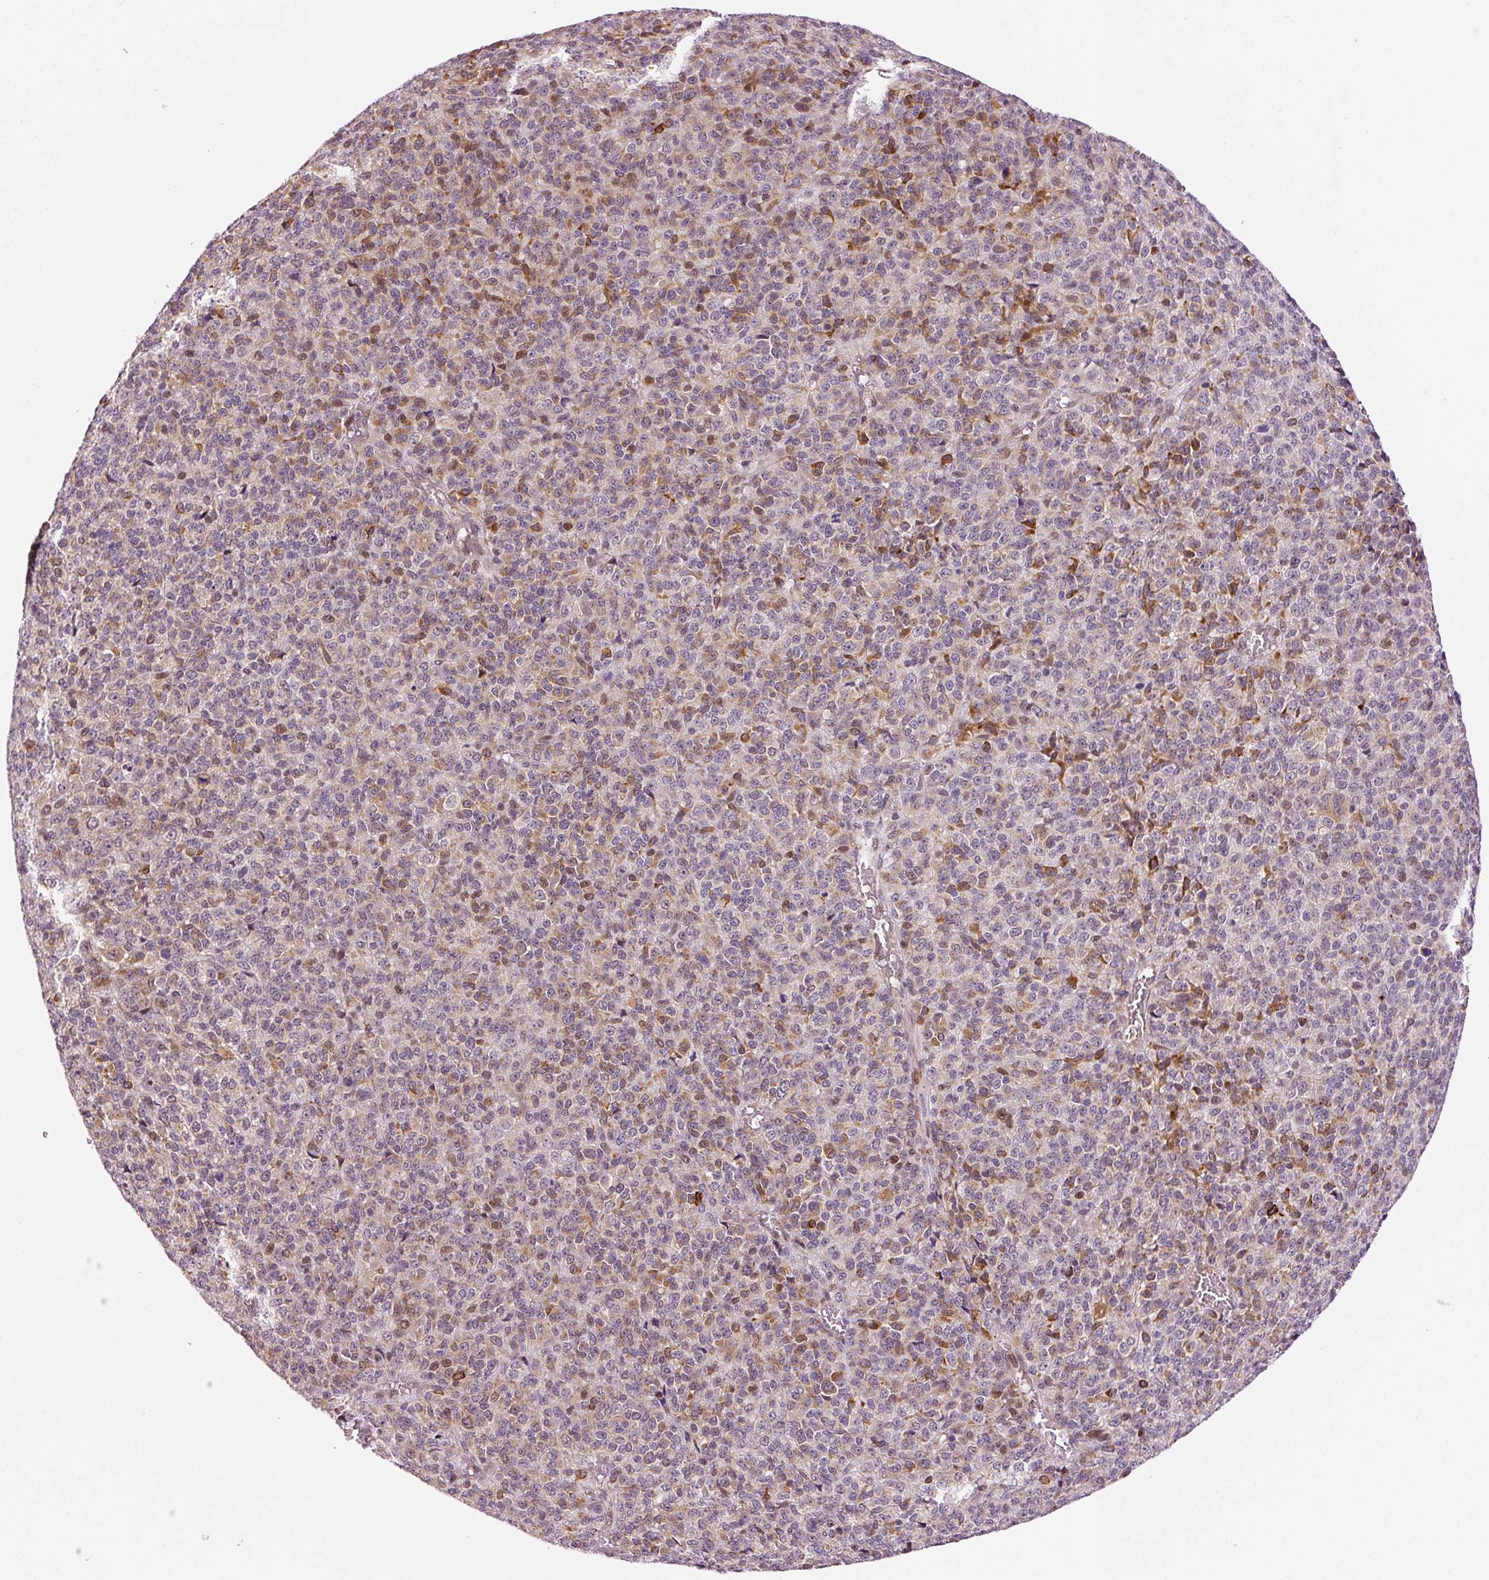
{"staining": {"intensity": "moderate", "quantity": "<25%", "location": "cytoplasmic/membranous,nuclear"}, "tissue": "melanoma", "cell_type": "Tumor cells", "image_type": "cancer", "snomed": [{"axis": "morphology", "description": "Malignant melanoma, Metastatic site"}, {"axis": "topography", "description": "Brain"}], "caption": "Immunohistochemical staining of human melanoma displays low levels of moderate cytoplasmic/membranous and nuclear expression in about <25% of tumor cells. The staining is performed using DAB (3,3'-diaminobenzidine) brown chromogen to label protein expression. The nuclei are counter-stained blue using hematoxylin.", "gene": "ANKRD20A1", "patient": {"sex": "female", "age": 56}}